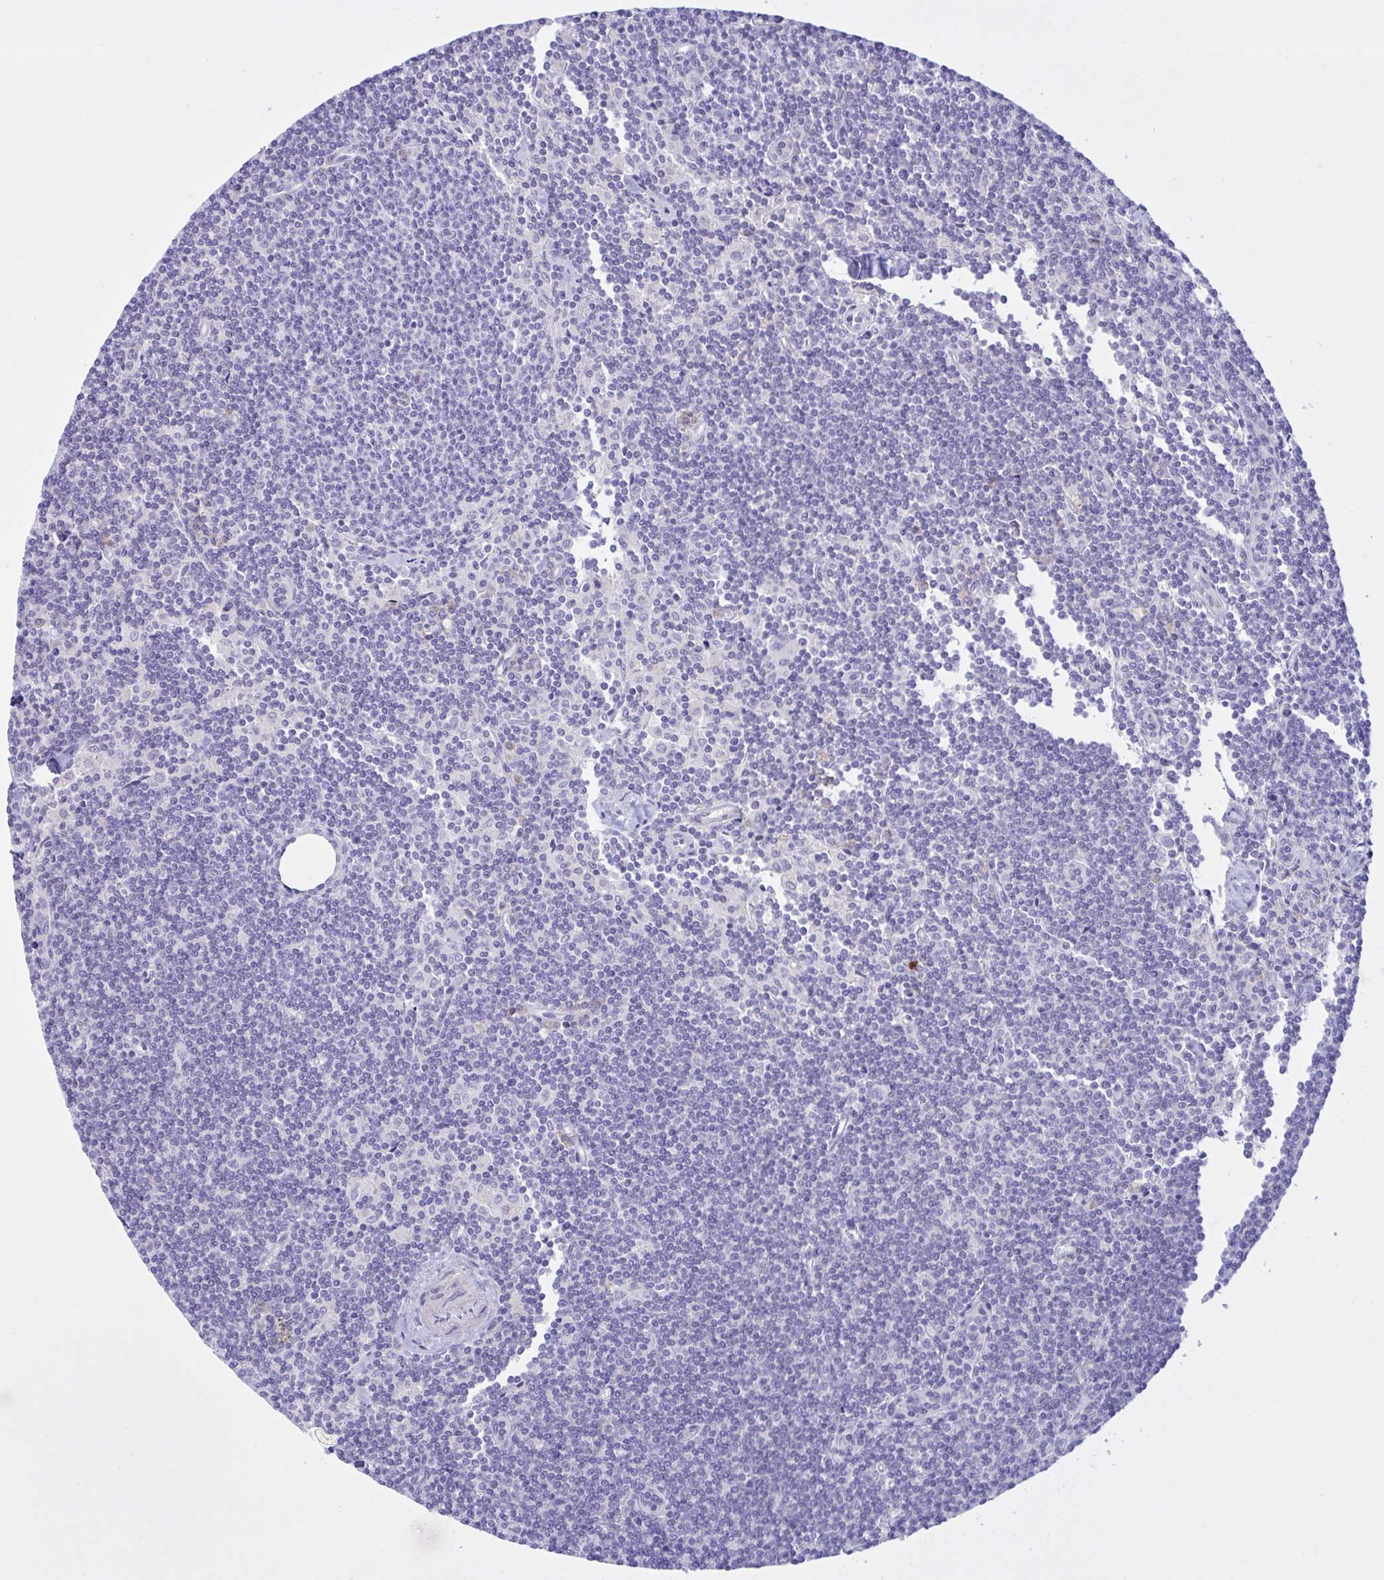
{"staining": {"intensity": "negative", "quantity": "none", "location": "none"}, "tissue": "lymphoma", "cell_type": "Tumor cells", "image_type": "cancer", "snomed": [{"axis": "morphology", "description": "Malignant lymphoma, non-Hodgkin's type, Low grade"}, {"axis": "topography", "description": "Lymph node"}], "caption": "Lymphoma was stained to show a protein in brown. There is no significant staining in tumor cells.", "gene": "FAM86B1", "patient": {"sex": "female", "age": 73}}